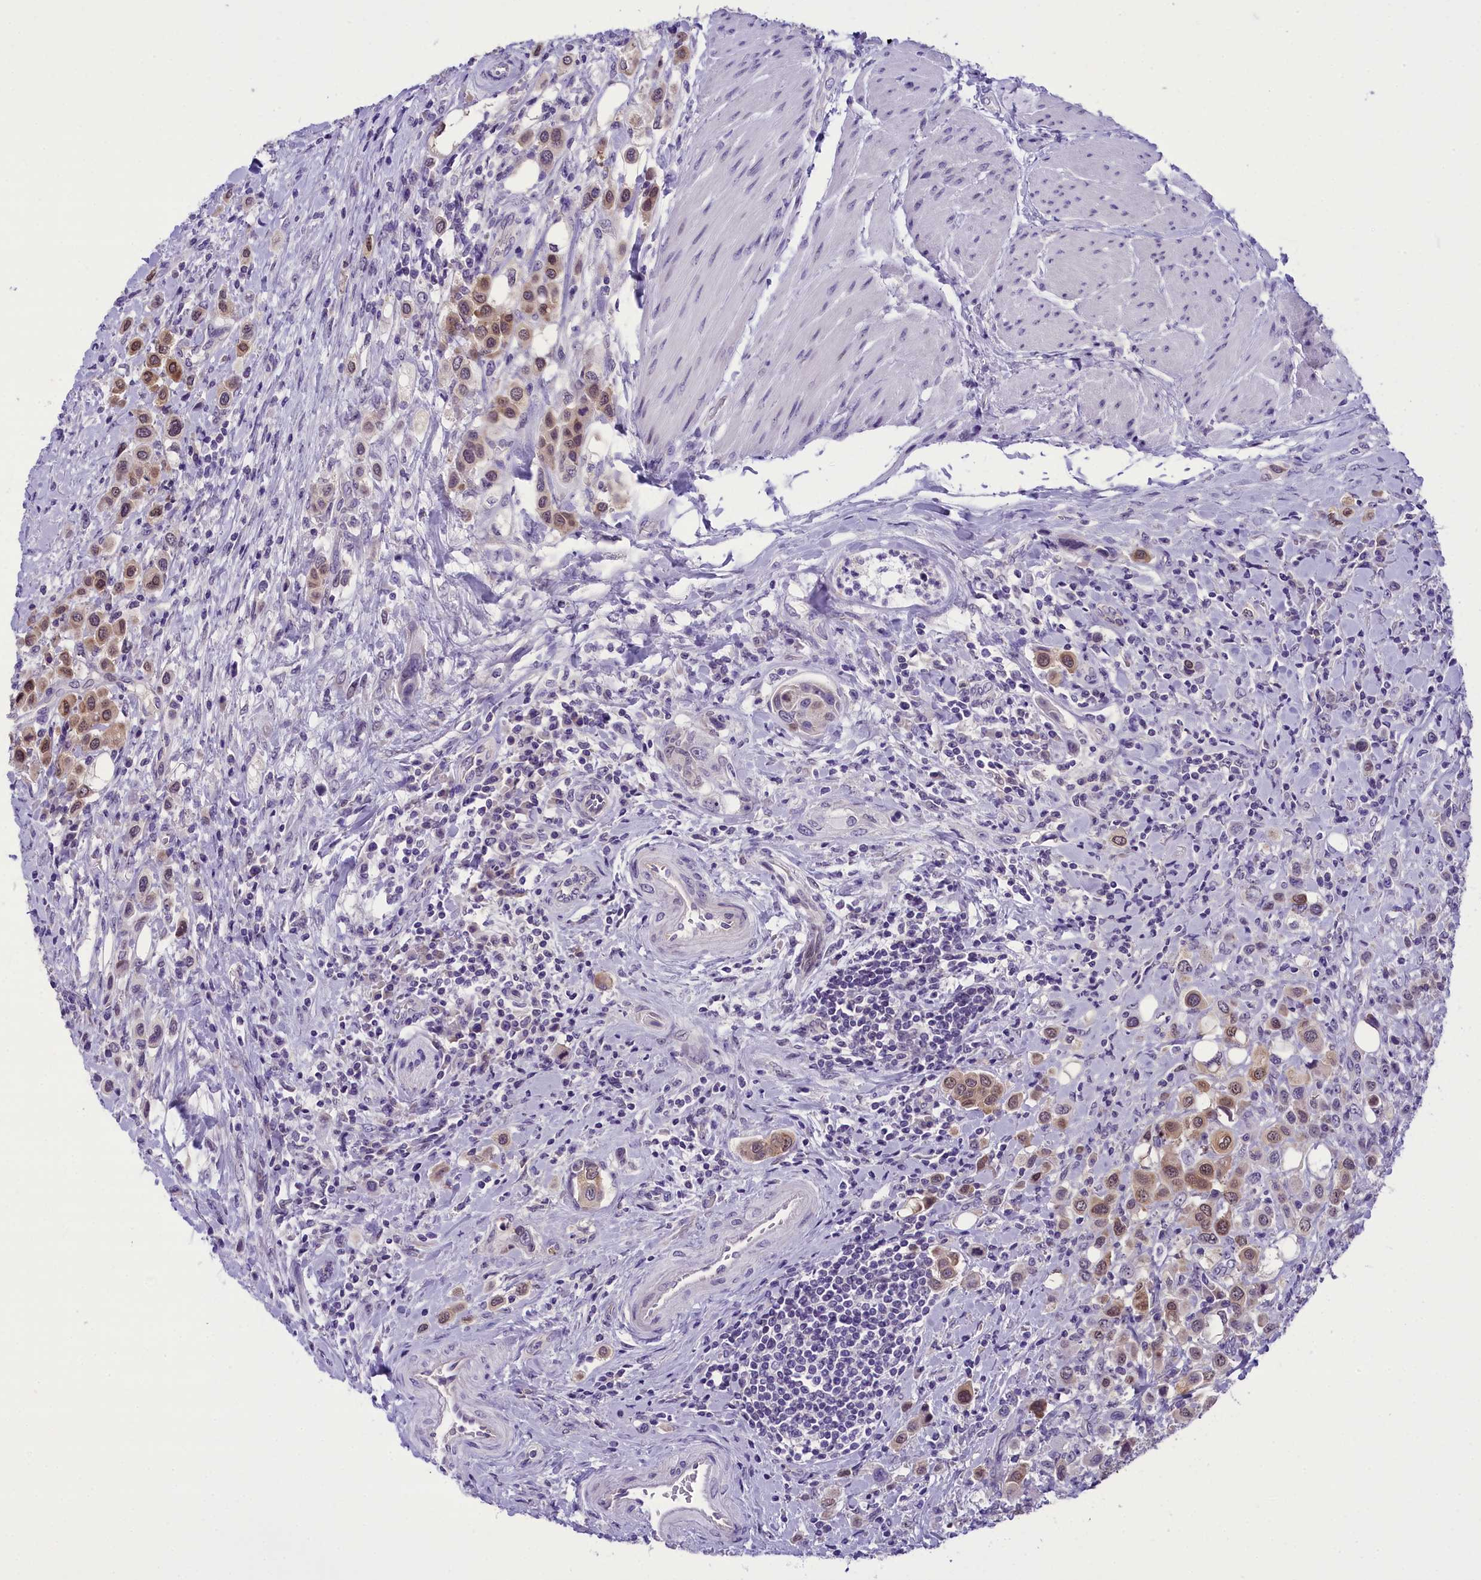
{"staining": {"intensity": "moderate", "quantity": "25%-75%", "location": "nuclear"}, "tissue": "urothelial cancer", "cell_type": "Tumor cells", "image_type": "cancer", "snomed": [{"axis": "morphology", "description": "Urothelial carcinoma, High grade"}, {"axis": "topography", "description": "Urinary bladder"}], "caption": "IHC image of human high-grade urothelial carcinoma stained for a protein (brown), which demonstrates medium levels of moderate nuclear expression in approximately 25%-75% of tumor cells.", "gene": "PRR15", "patient": {"sex": "male", "age": 50}}